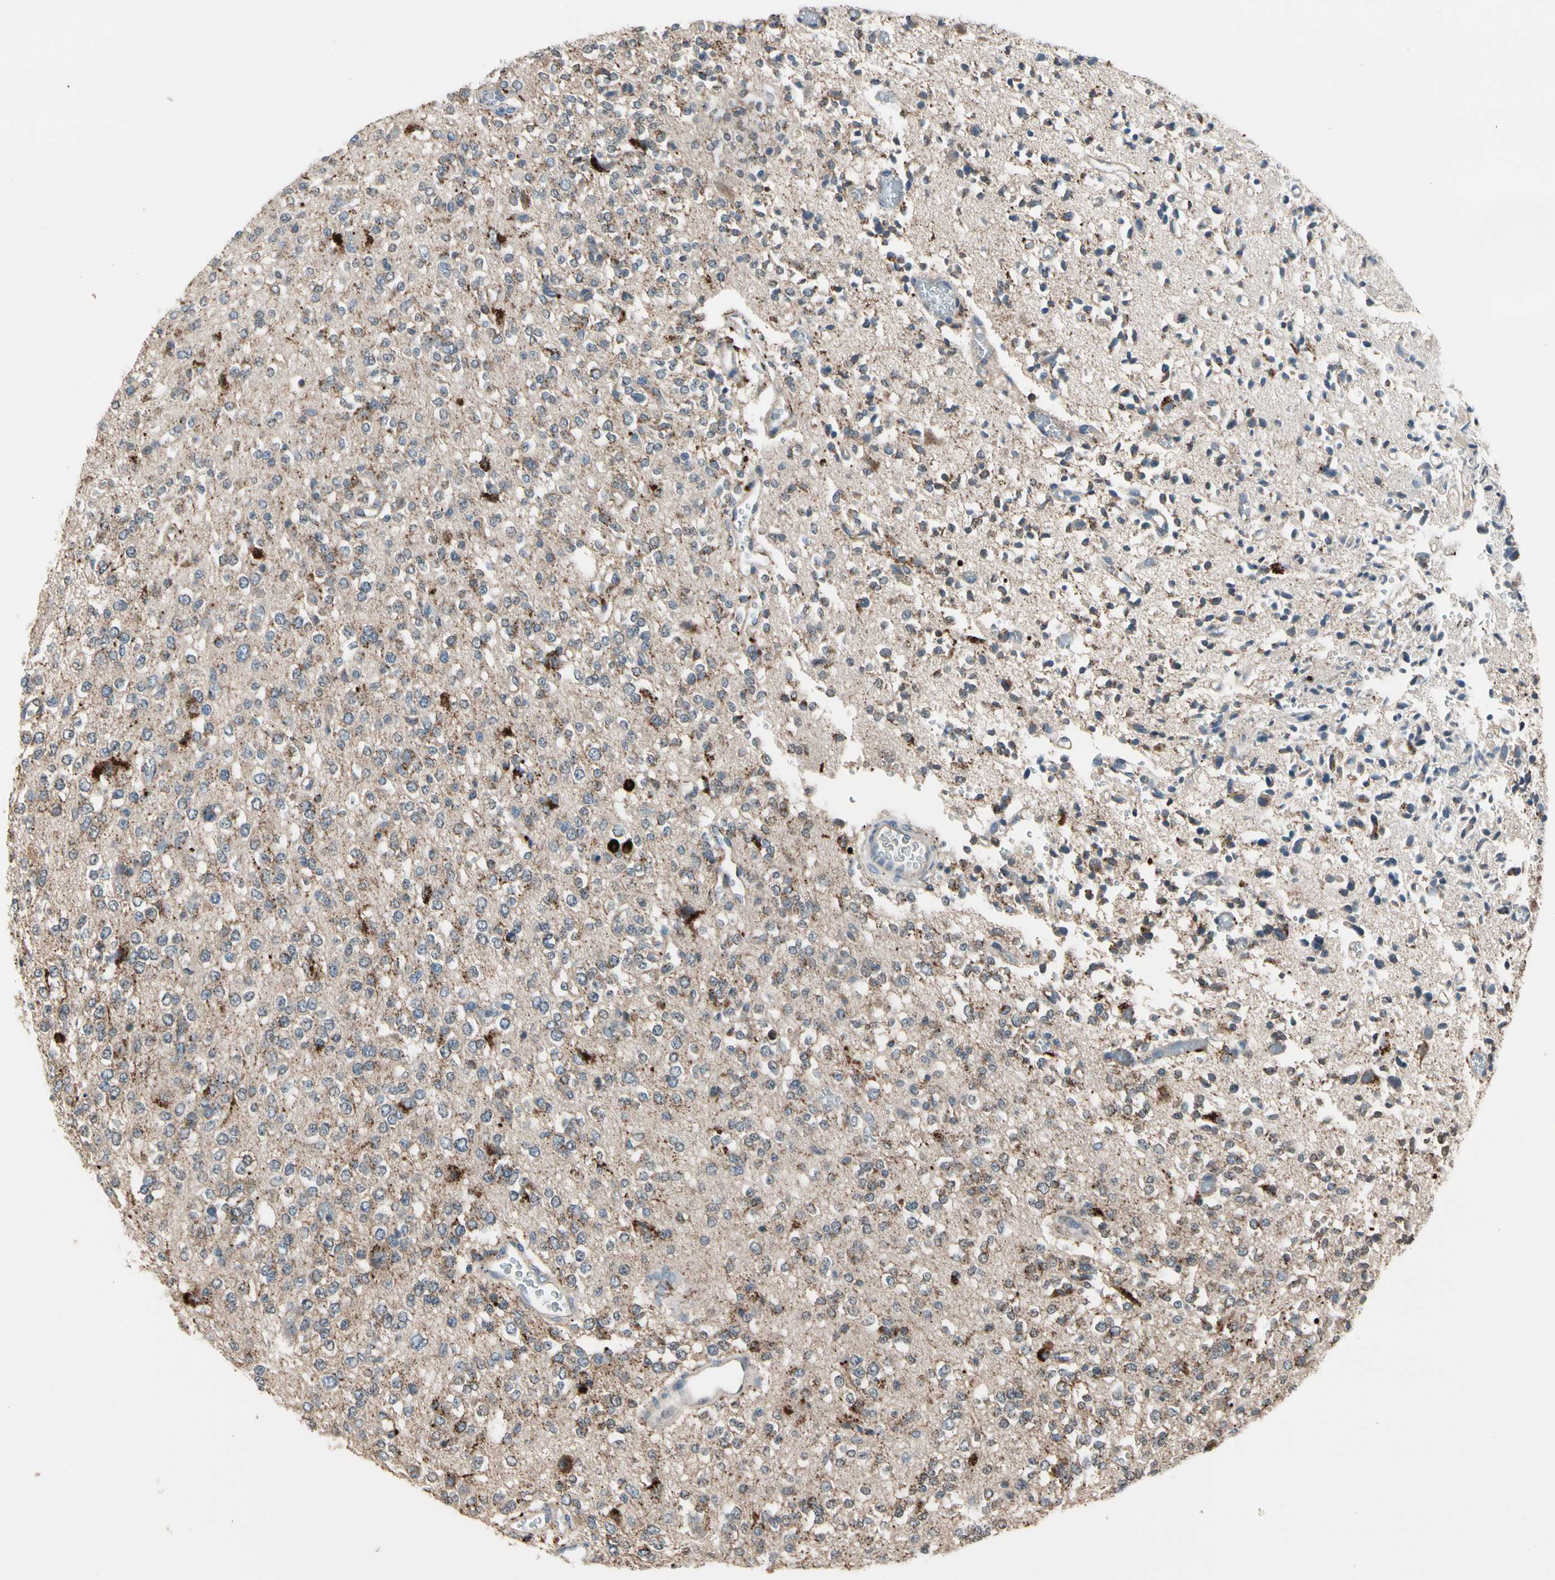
{"staining": {"intensity": "moderate", "quantity": "25%-75%", "location": "cytoplasmic/membranous"}, "tissue": "glioma", "cell_type": "Tumor cells", "image_type": "cancer", "snomed": [{"axis": "morphology", "description": "Glioma, malignant, Low grade"}, {"axis": "topography", "description": "Brain"}], "caption": "Malignant glioma (low-grade) was stained to show a protein in brown. There is medium levels of moderate cytoplasmic/membranous expression in about 25%-75% of tumor cells. Ihc stains the protein in brown and the nuclei are stained blue.", "gene": "GM2A", "patient": {"sex": "male", "age": 38}}